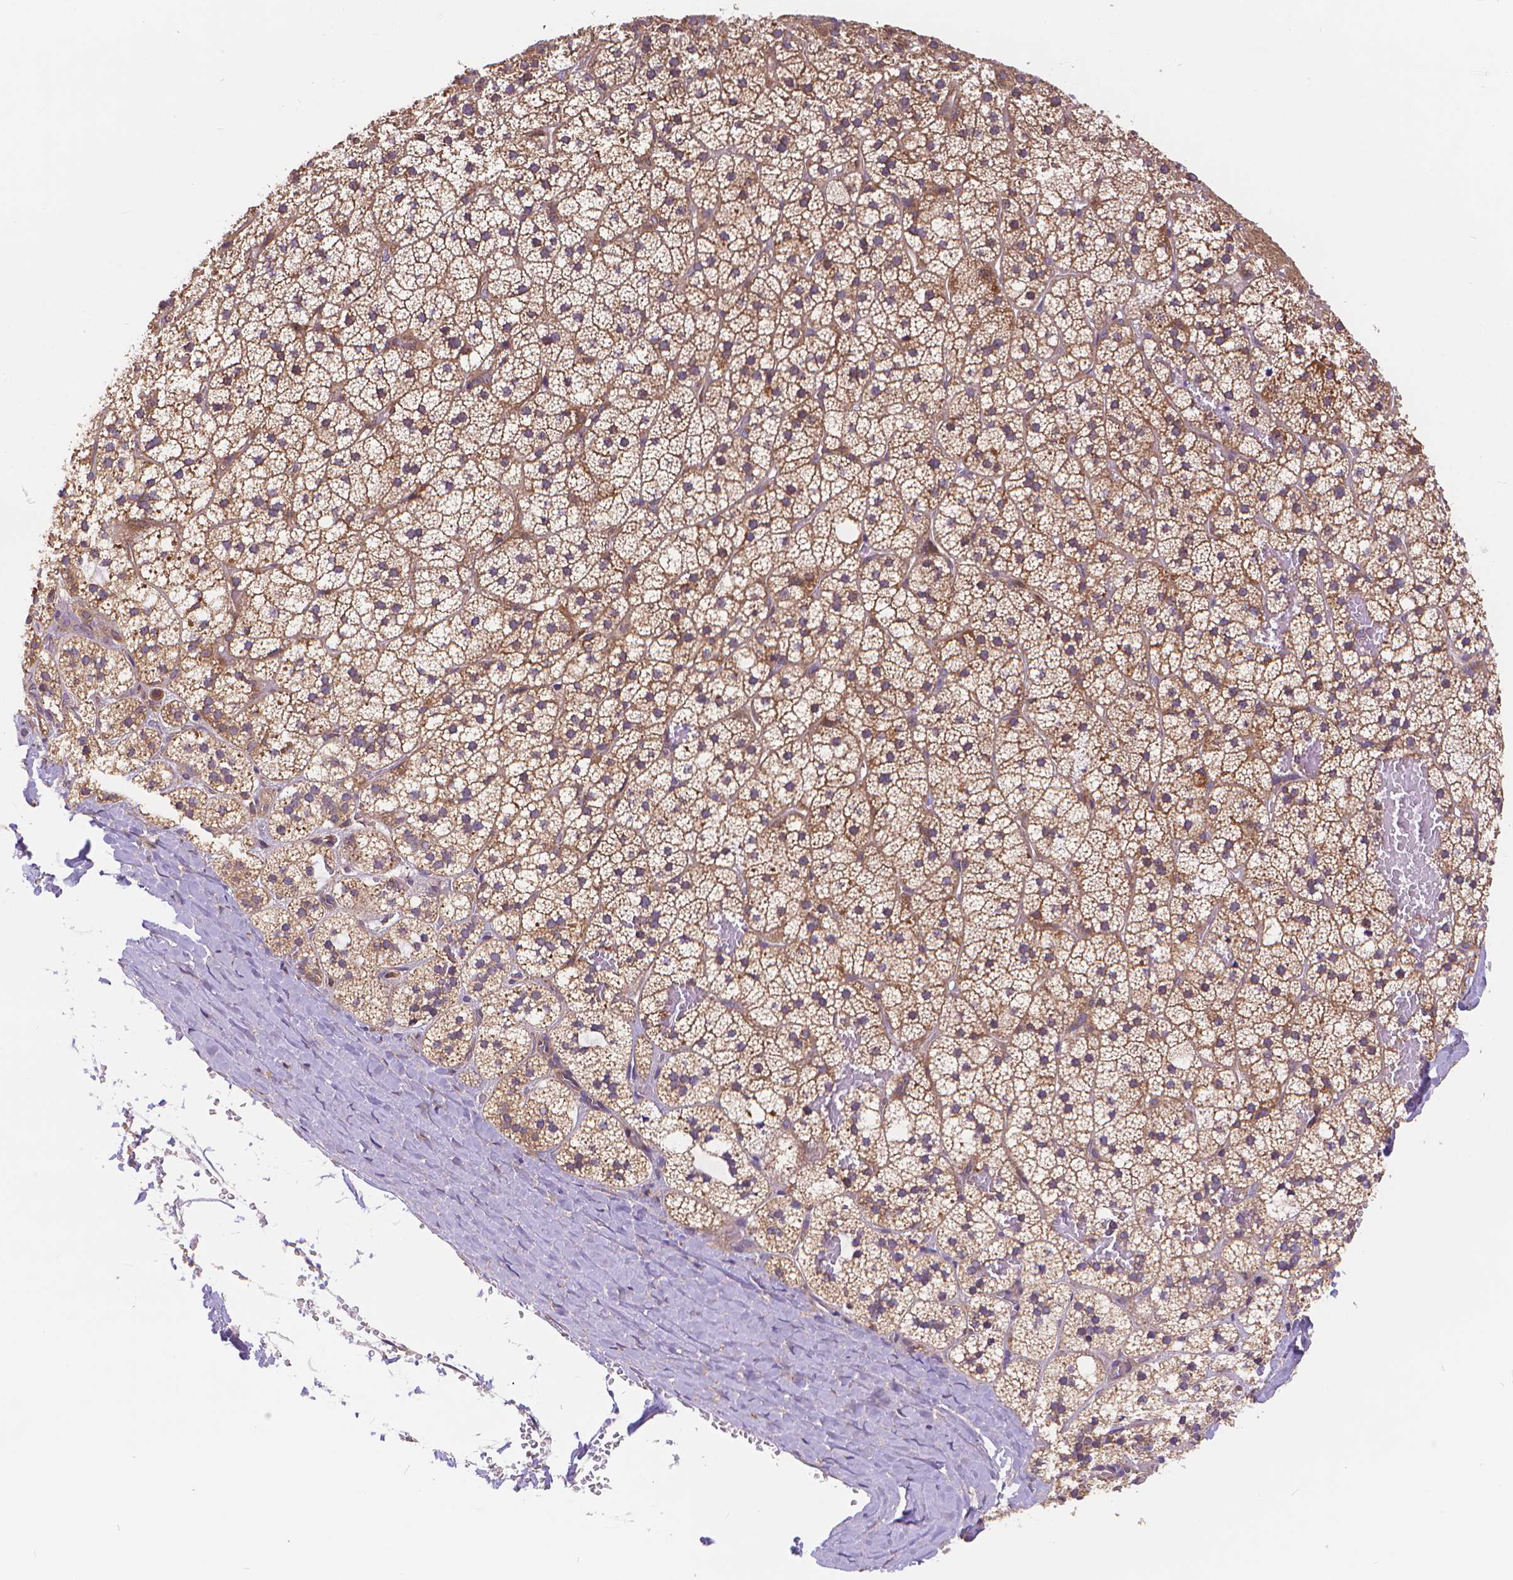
{"staining": {"intensity": "moderate", "quantity": ">75%", "location": "cytoplasmic/membranous"}, "tissue": "adrenal gland", "cell_type": "Glandular cells", "image_type": "normal", "snomed": [{"axis": "morphology", "description": "Normal tissue, NOS"}, {"axis": "topography", "description": "Adrenal gland"}], "caption": "About >75% of glandular cells in unremarkable human adrenal gland show moderate cytoplasmic/membranous protein positivity as visualized by brown immunohistochemical staining.", "gene": "ARAP1", "patient": {"sex": "male", "age": 53}}